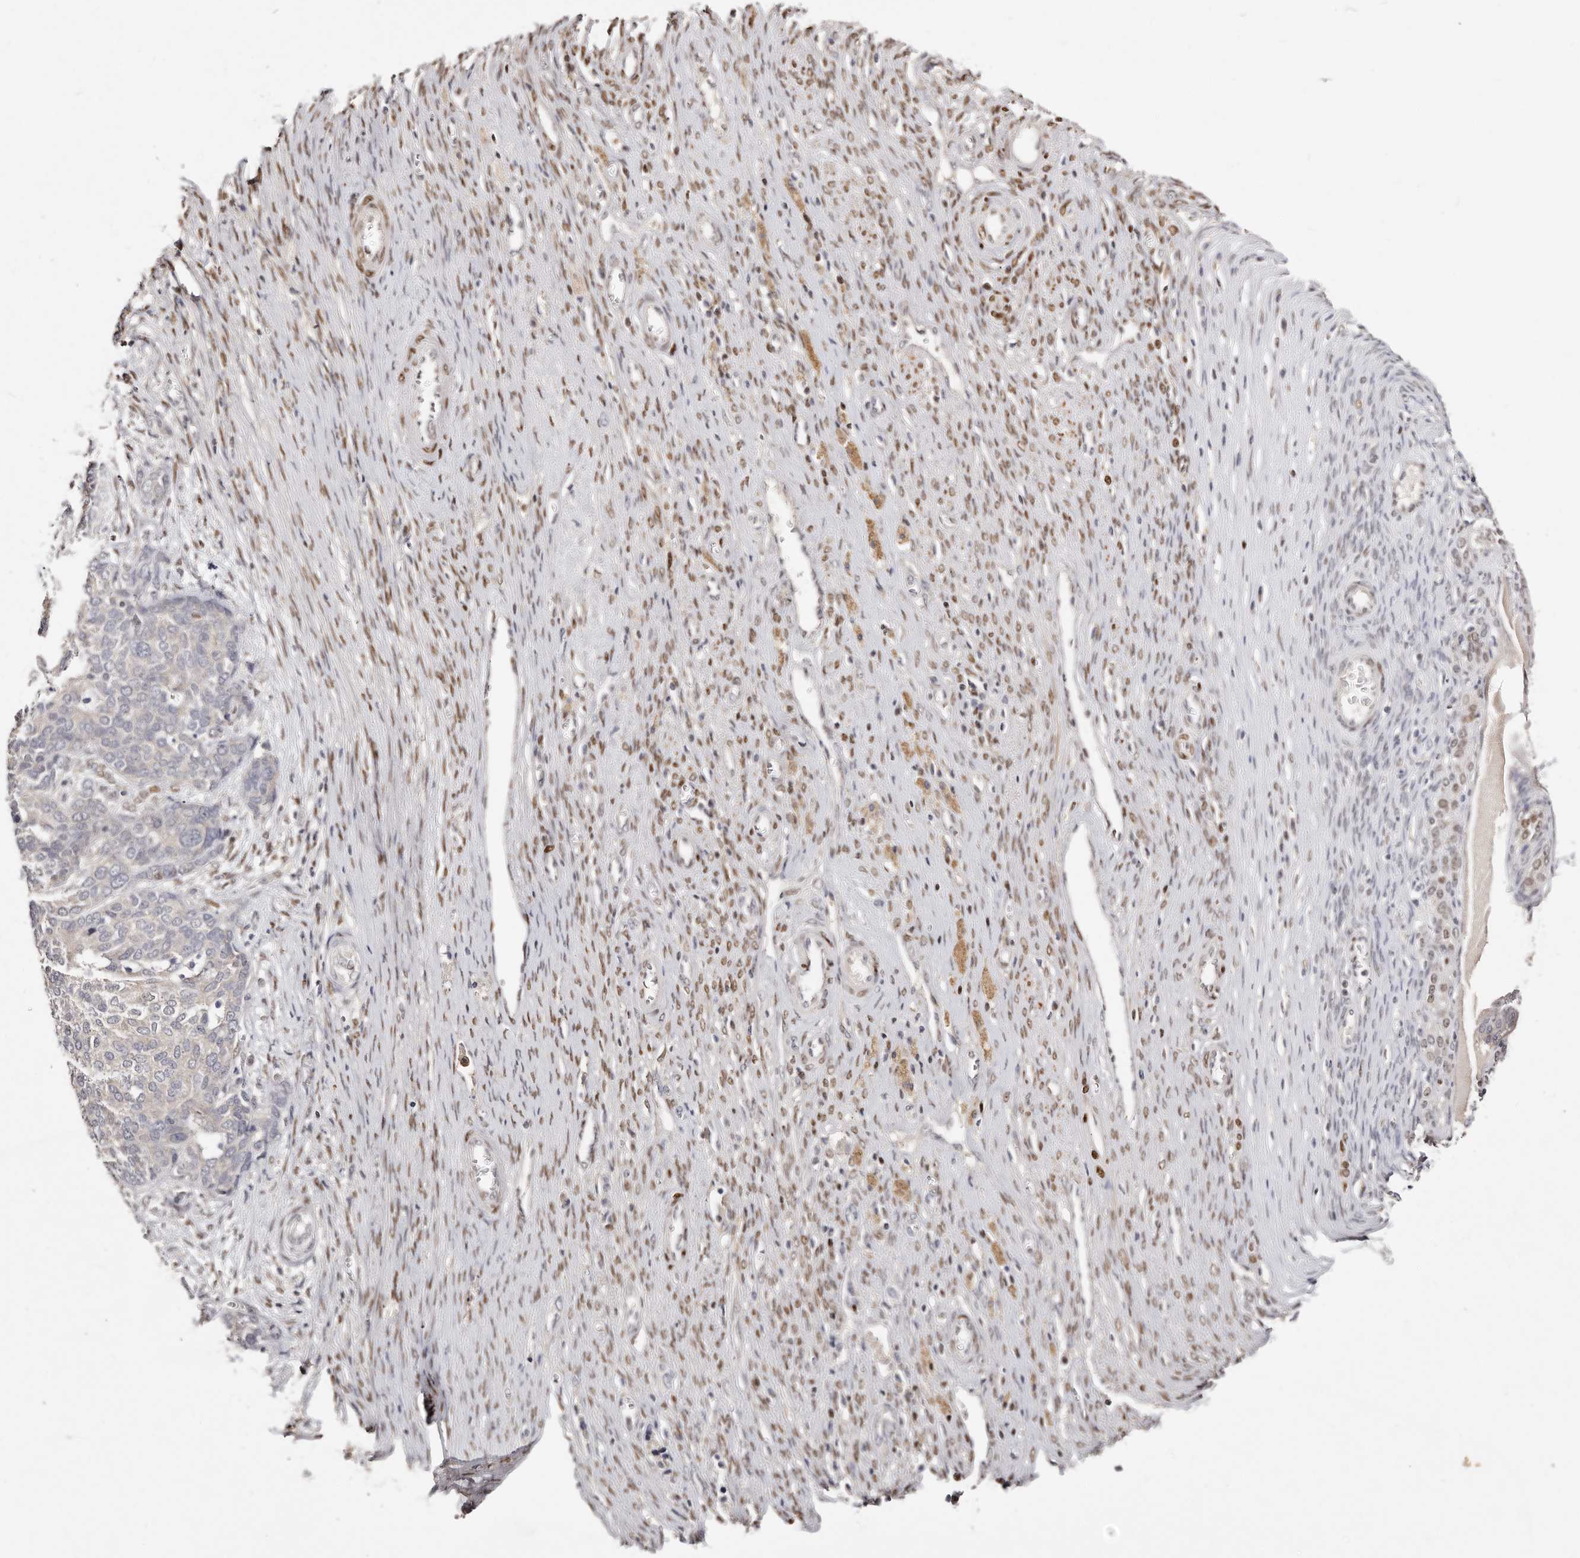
{"staining": {"intensity": "negative", "quantity": "none", "location": "none"}, "tissue": "ovarian cancer", "cell_type": "Tumor cells", "image_type": "cancer", "snomed": [{"axis": "morphology", "description": "Cystadenocarcinoma, serous, NOS"}, {"axis": "topography", "description": "Ovary"}], "caption": "Human ovarian cancer (serous cystadenocarcinoma) stained for a protein using IHC shows no staining in tumor cells.", "gene": "IQGAP3", "patient": {"sex": "female", "age": 44}}